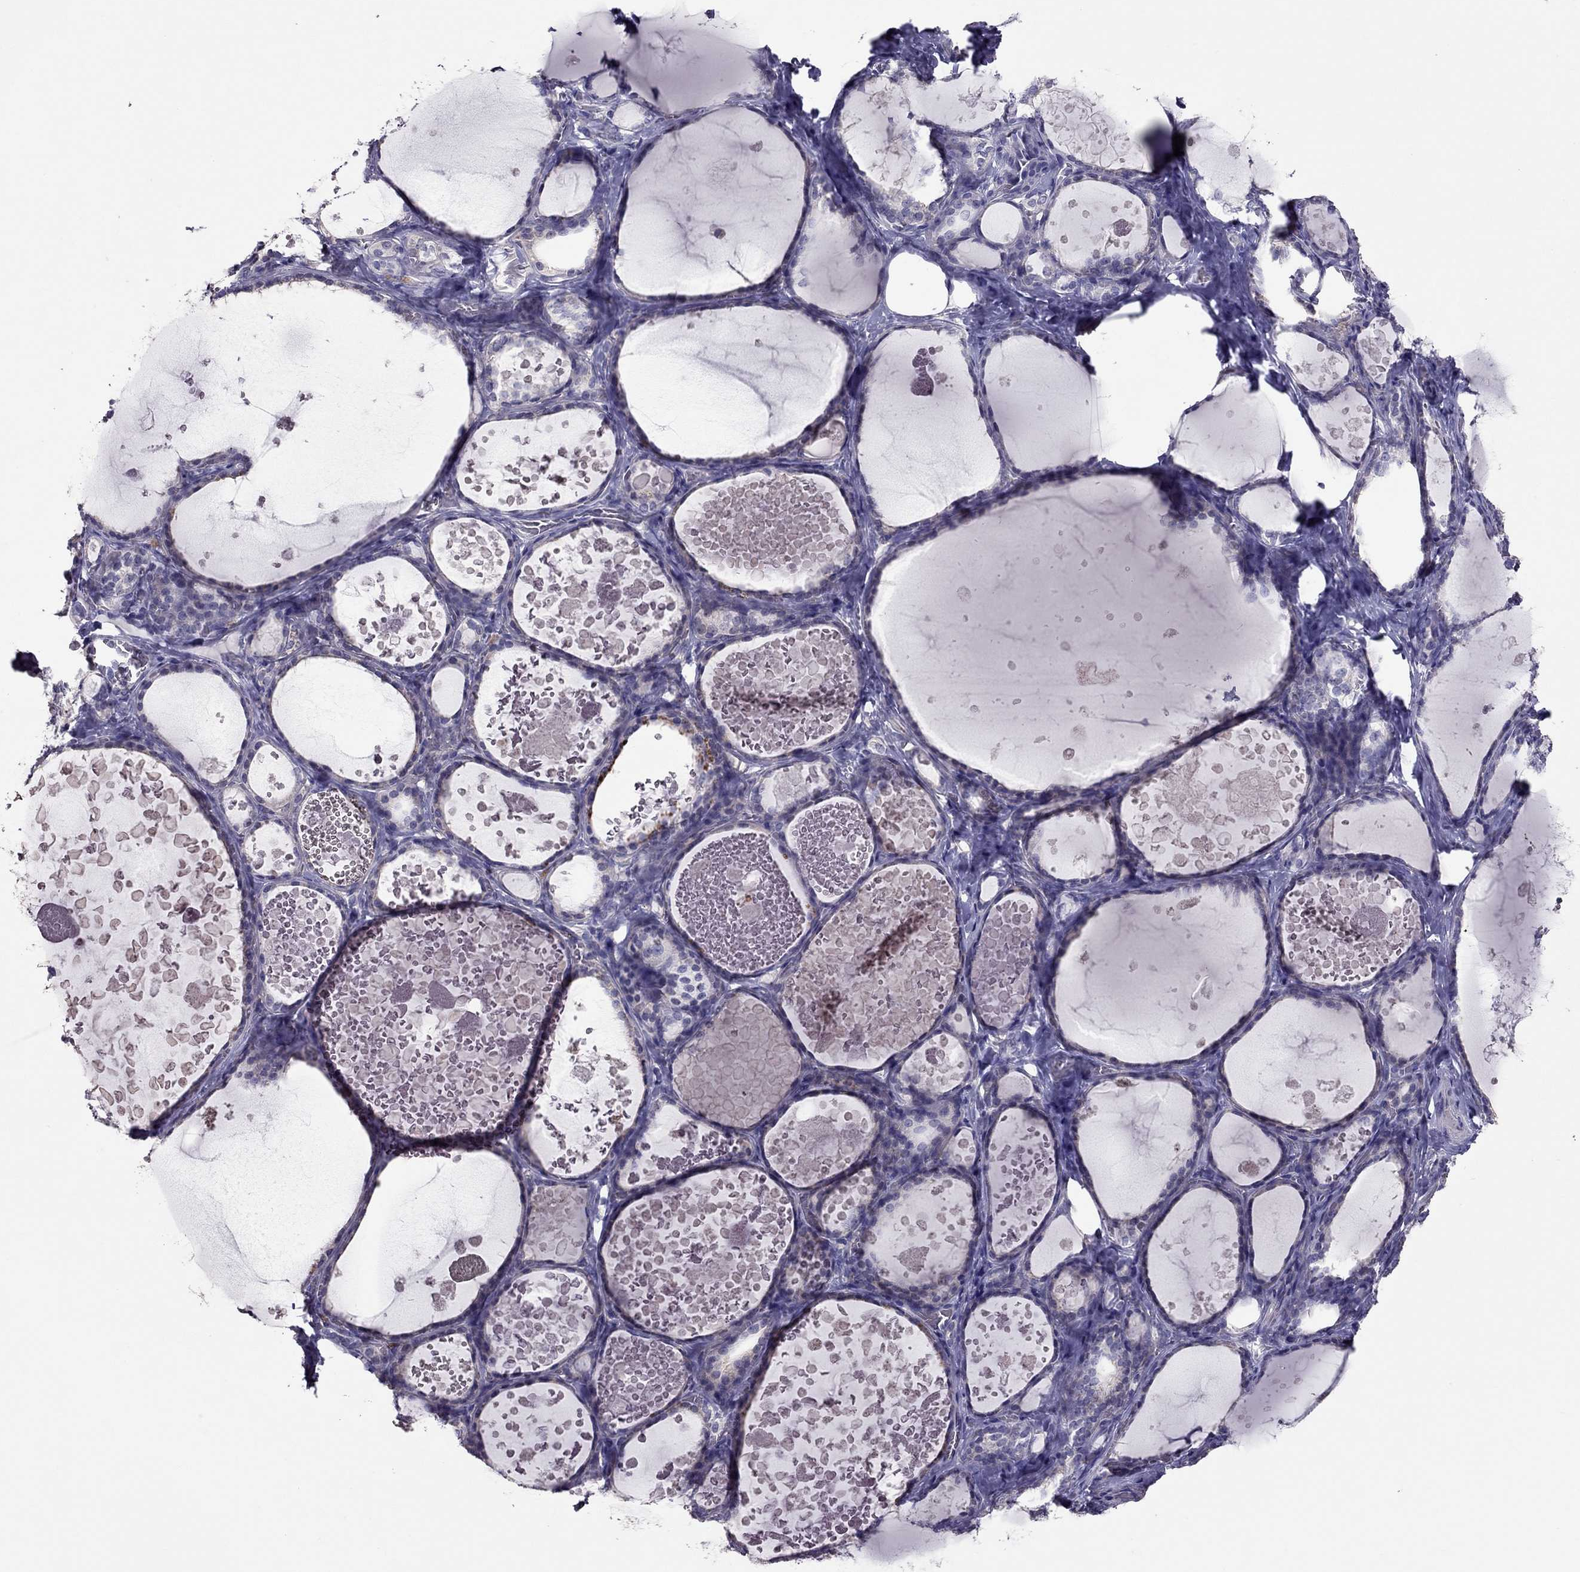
{"staining": {"intensity": "negative", "quantity": "none", "location": "none"}, "tissue": "thyroid gland", "cell_type": "Glandular cells", "image_type": "normal", "snomed": [{"axis": "morphology", "description": "Normal tissue, NOS"}, {"axis": "topography", "description": "Thyroid gland"}], "caption": "A micrograph of thyroid gland stained for a protein reveals no brown staining in glandular cells.", "gene": "LRRC46", "patient": {"sex": "female", "age": 56}}